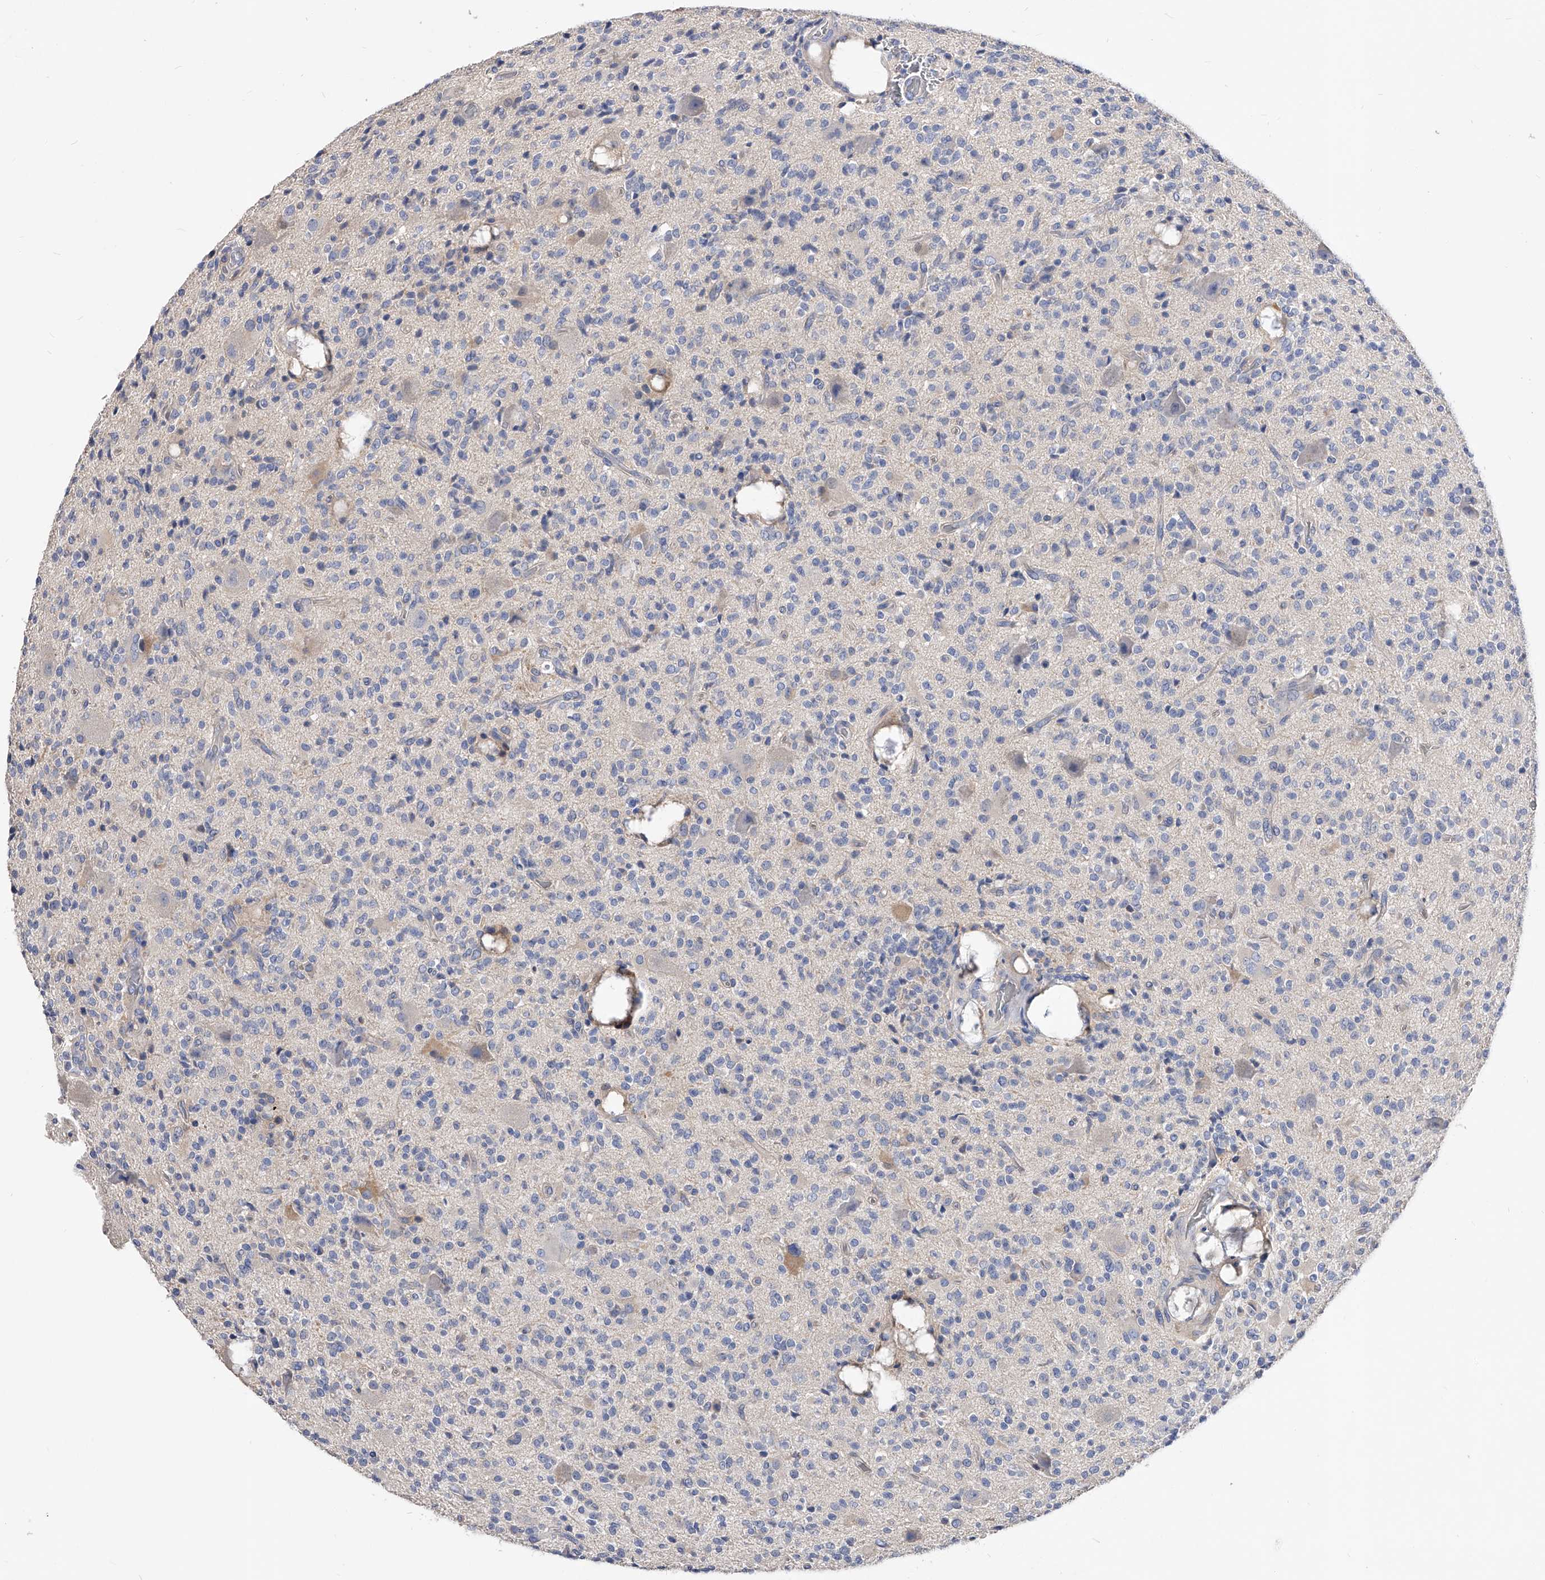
{"staining": {"intensity": "negative", "quantity": "none", "location": "none"}, "tissue": "glioma", "cell_type": "Tumor cells", "image_type": "cancer", "snomed": [{"axis": "morphology", "description": "Glioma, malignant, High grade"}, {"axis": "topography", "description": "Brain"}], "caption": "Tumor cells show no significant protein positivity in glioma.", "gene": "APEH", "patient": {"sex": "male", "age": 34}}